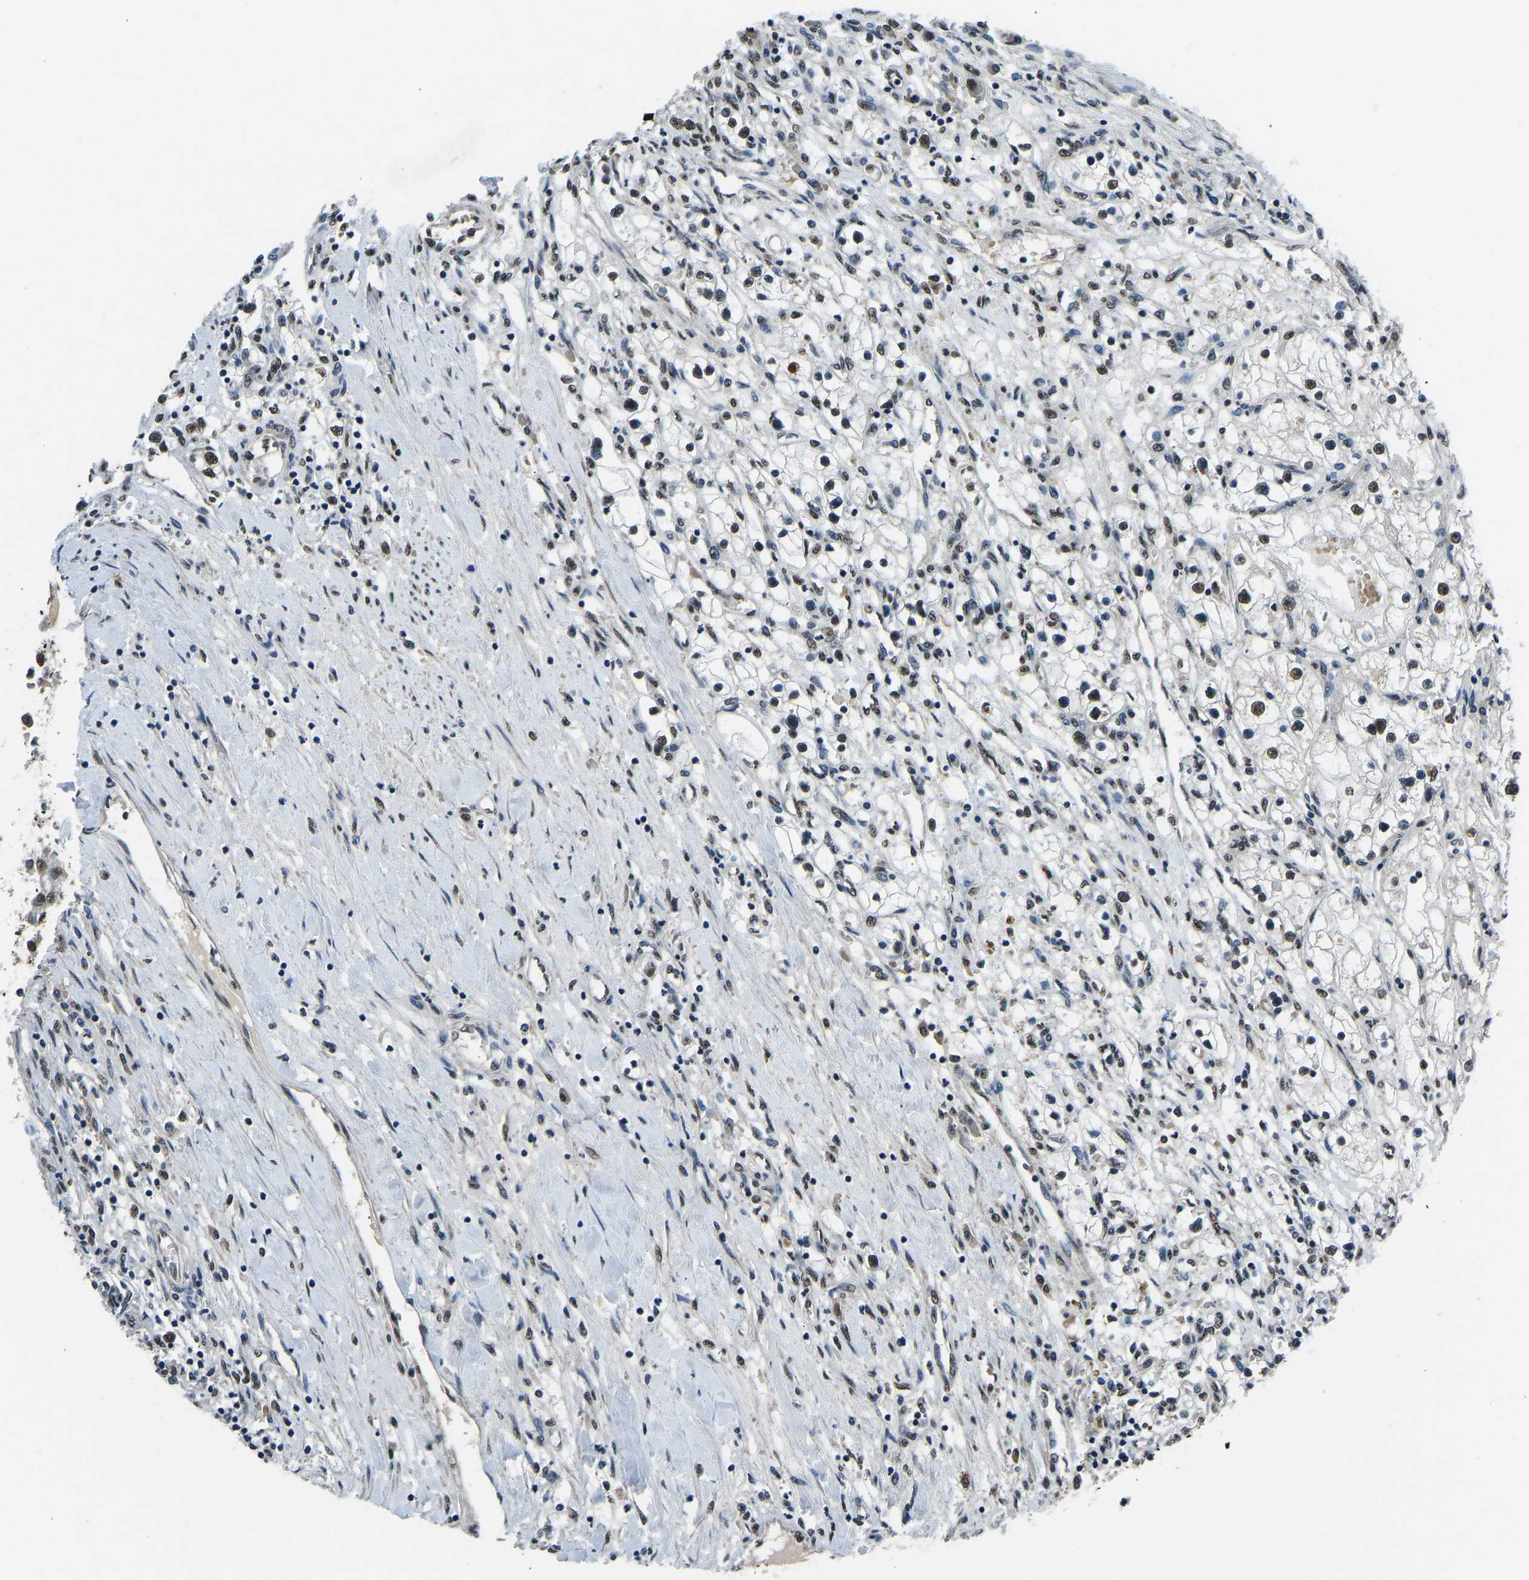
{"staining": {"intensity": "weak", "quantity": ">75%", "location": "nuclear"}, "tissue": "renal cancer", "cell_type": "Tumor cells", "image_type": "cancer", "snomed": [{"axis": "morphology", "description": "Adenocarcinoma, NOS"}, {"axis": "topography", "description": "Kidney"}], "caption": "Renal cancer (adenocarcinoma) stained with DAB IHC demonstrates low levels of weak nuclear positivity in about >75% of tumor cells.", "gene": "FOS", "patient": {"sex": "male", "age": 68}}